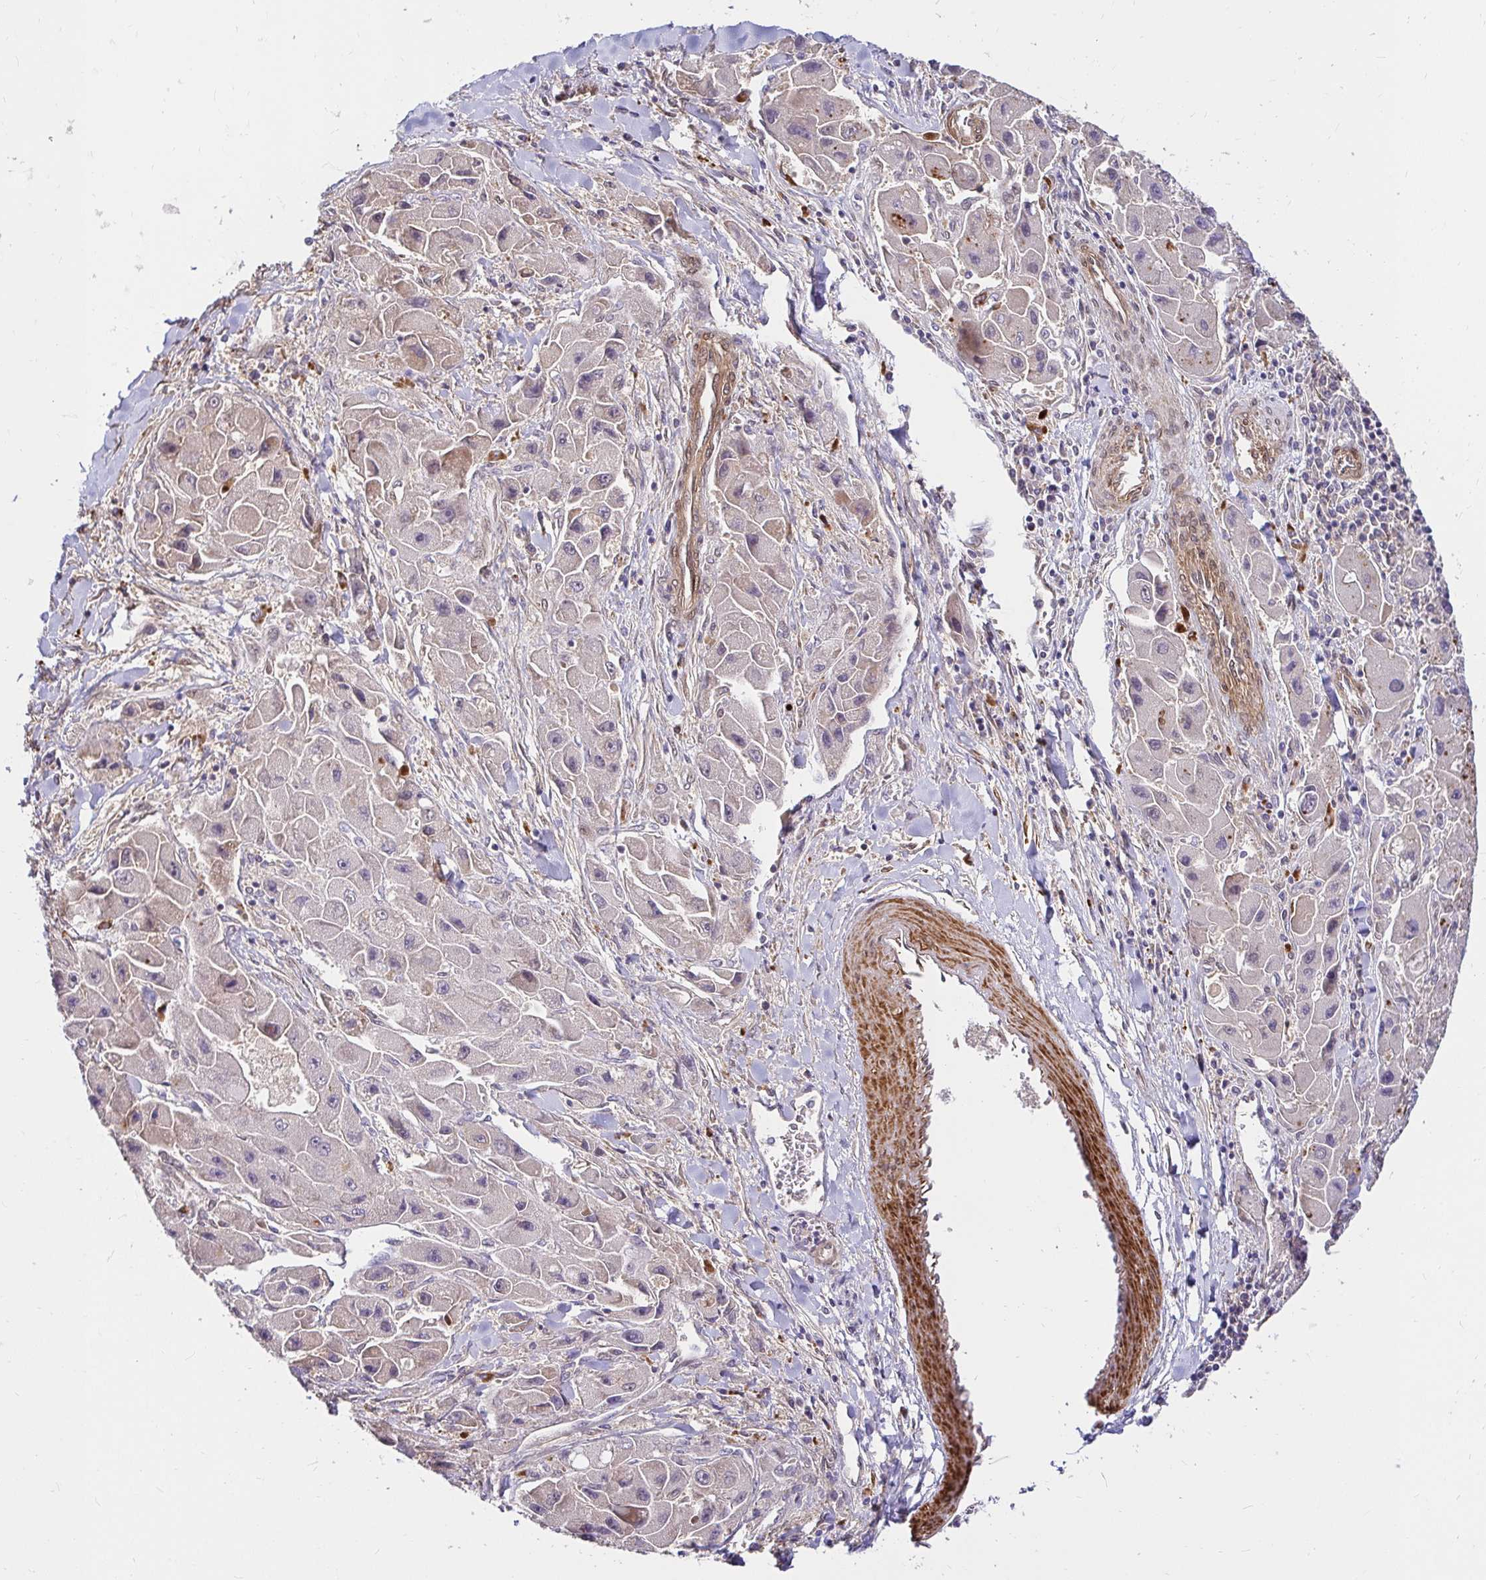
{"staining": {"intensity": "negative", "quantity": "none", "location": "none"}, "tissue": "liver cancer", "cell_type": "Tumor cells", "image_type": "cancer", "snomed": [{"axis": "morphology", "description": "Carcinoma, Hepatocellular, NOS"}, {"axis": "topography", "description": "Liver"}], "caption": "Immunohistochemistry histopathology image of liver cancer stained for a protein (brown), which reveals no positivity in tumor cells.", "gene": "YAP1", "patient": {"sex": "male", "age": 24}}